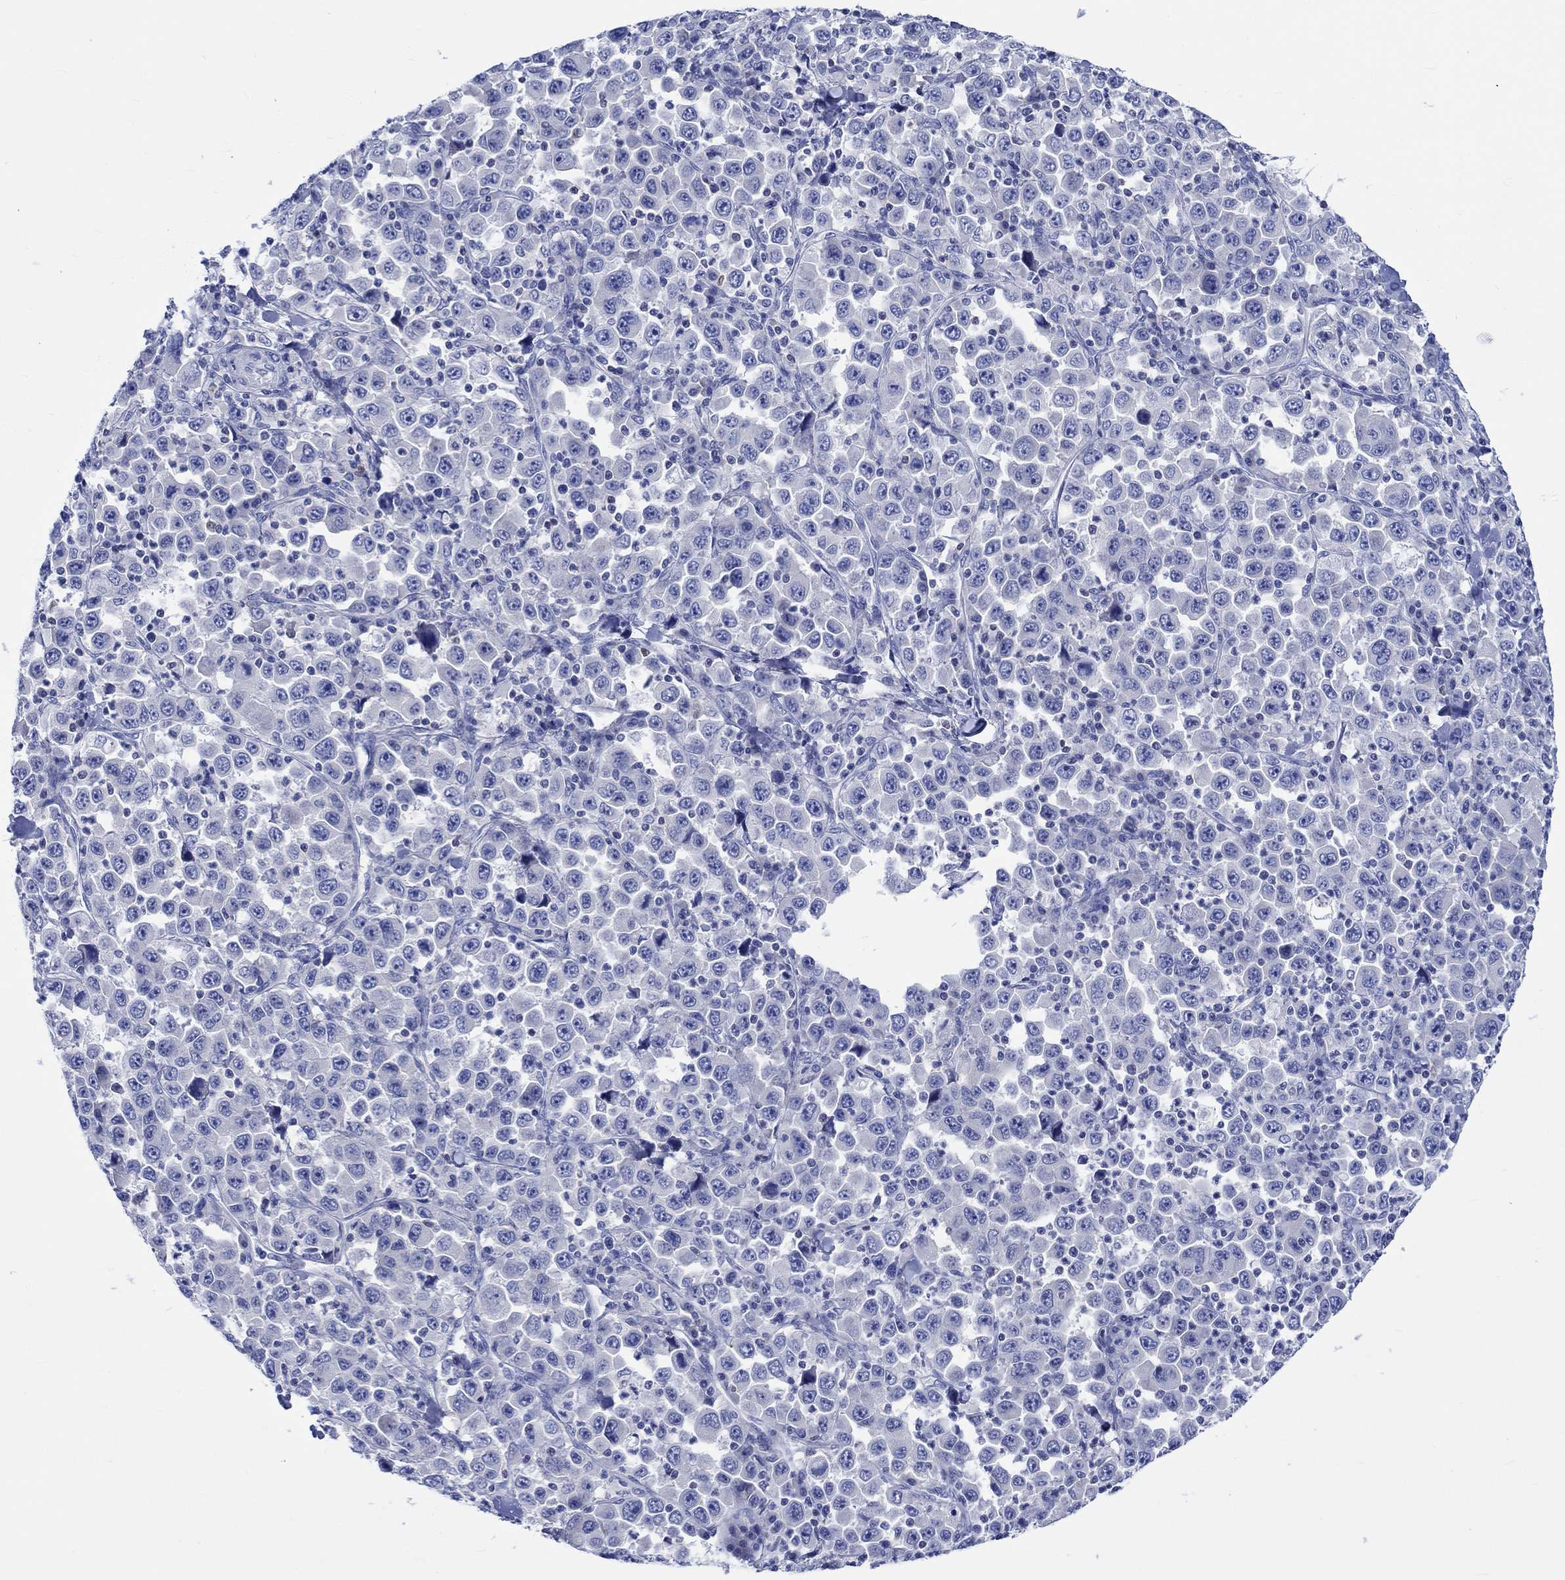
{"staining": {"intensity": "negative", "quantity": "none", "location": "none"}, "tissue": "stomach cancer", "cell_type": "Tumor cells", "image_type": "cancer", "snomed": [{"axis": "morphology", "description": "Normal tissue, NOS"}, {"axis": "morphology", "description": "Adenocarcinoma, NOS"}, {"axis": "topography", "description": "Stomach, upper"}, {"axis": "topography", "description": "Stomach"}], "caption": "High power microscopy image of an immunohistochemistry (IHC) micrograph of adenocarcinoma (stomach), revealing no significant expression in tumor cells. (DAB (3,3'-diaminobenzidine) immunohistochemistry (IHC) with hematoxylin counter stain).", "gene": "PTPRN2", "patient": {"sex": "male", "age": 59}}